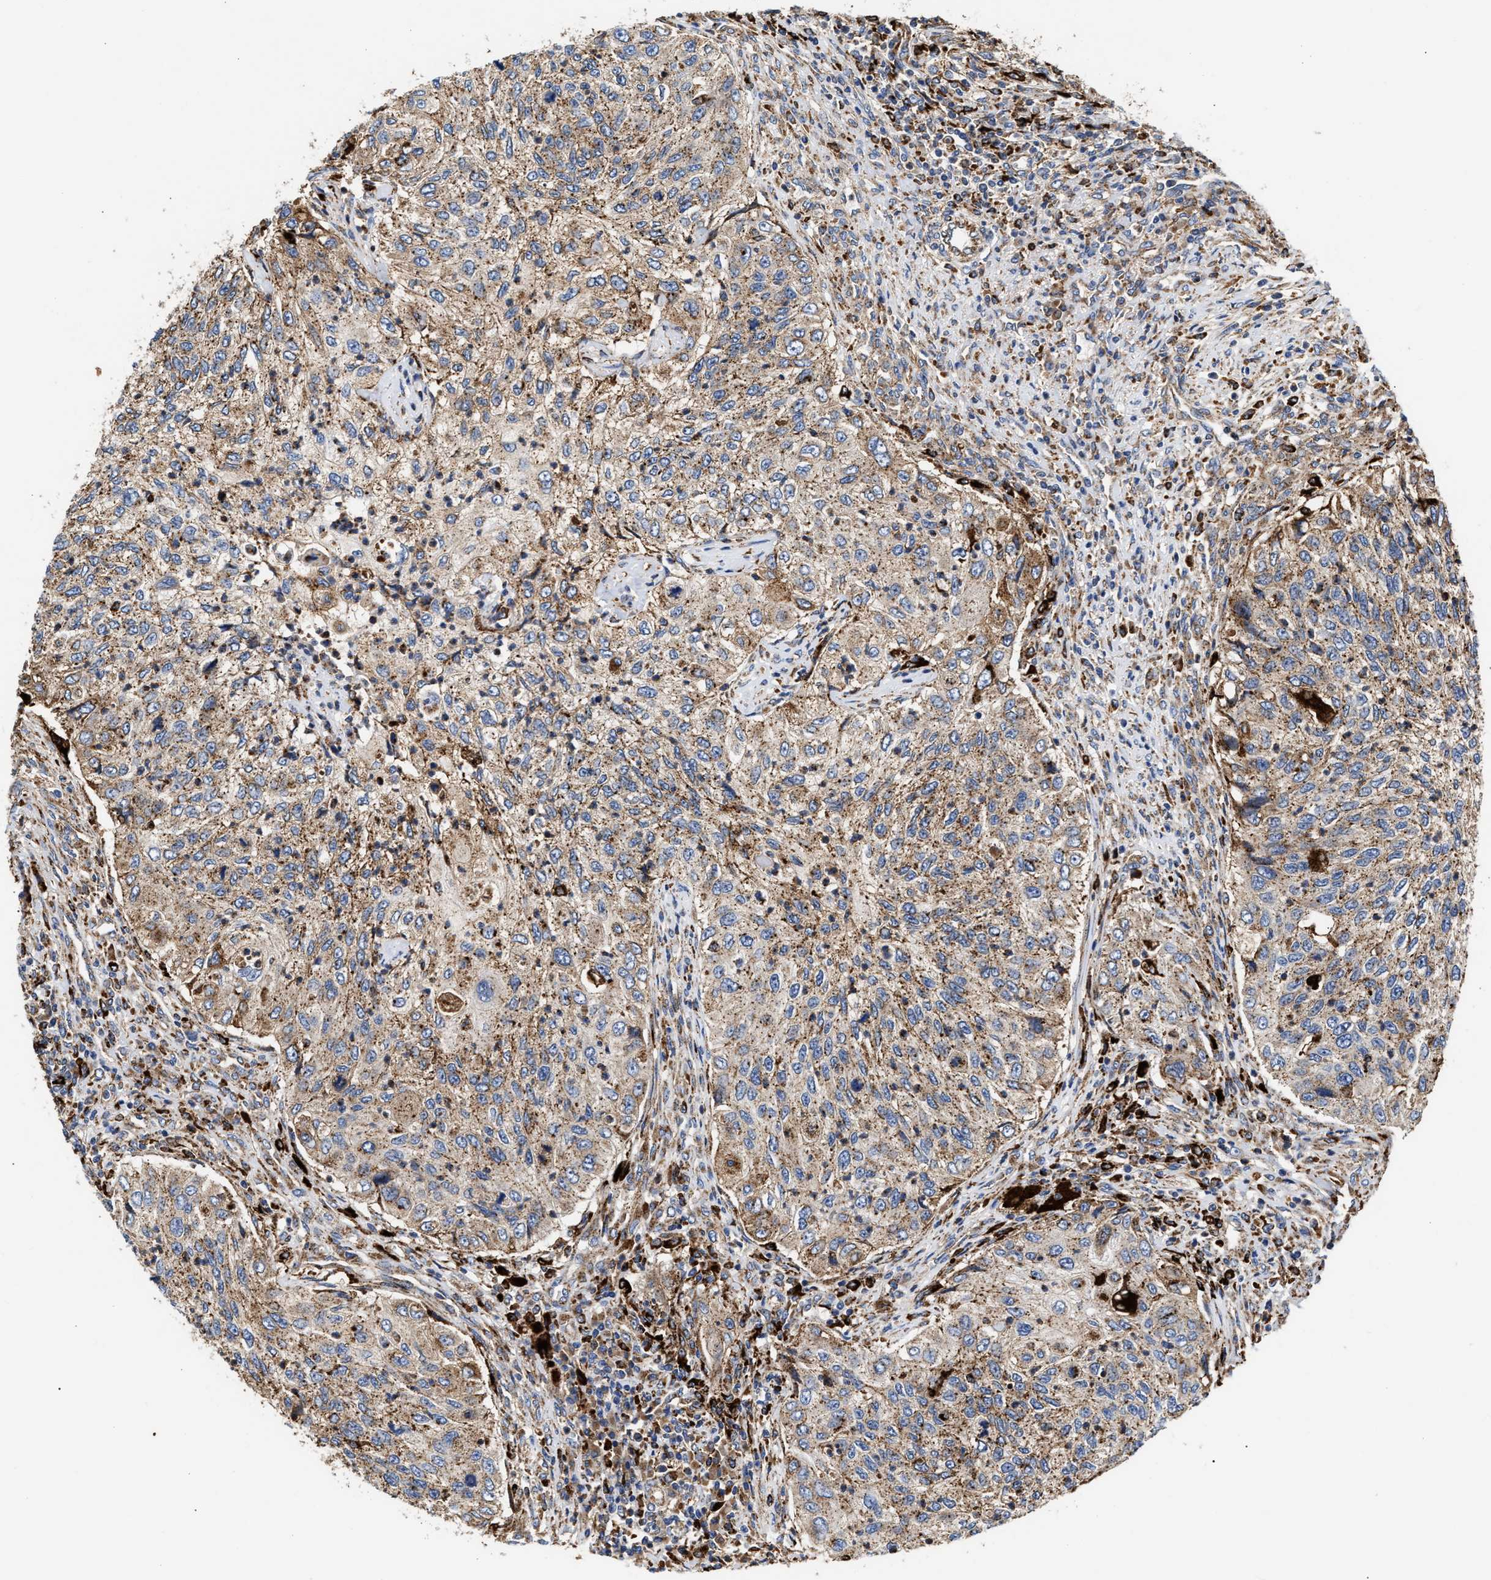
{"staining": {"intensity": "moderate", "quantity": ">75%", "location": "cytoplasmic/membranous"}, "tissue": "urothelial cancer", "cell_type": "Tumor cells", "image_type": "cancer", "snomed": [{"axis": "morphology", "description": "Urothelial carcinoma, High grade"}, {"axis": "topography", "description": "Urinary bladder"}], "caption": "This is an image of IHC staining of urothelial carcinoma (high-grade), which shows moderate staining in the cytoplasmic/membranous of tumor cells.", "gene": "CCDC146", "patient": {"sex": "female", "age": 60}}